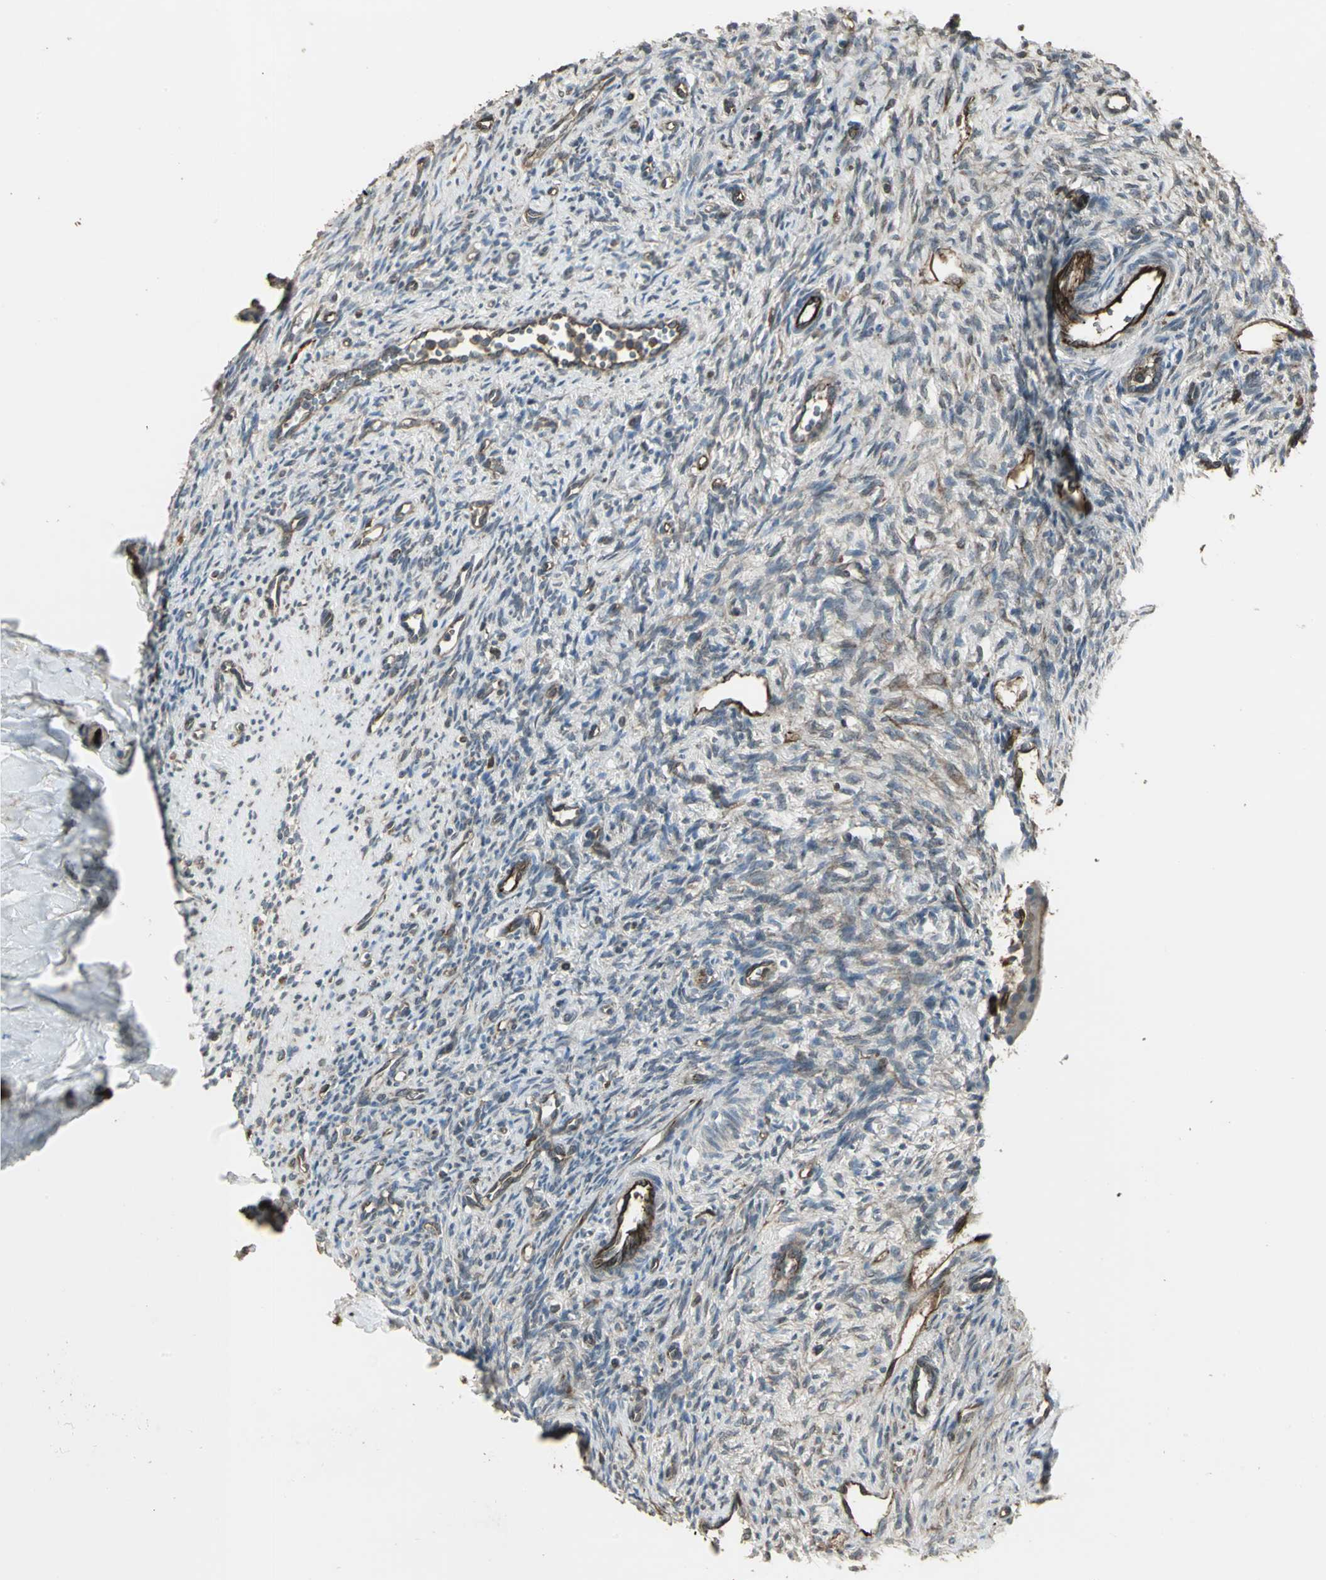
{"staining": {"intensity": "weak", "quantity": "25%-75%", "location": "cytoplasmic/membranous"}, "tissue": "ovary", "cell_type": "Ovarian stroma cells", "image_type": "normal", "snomed": [{"axis": "morphology", "description": "Normal tissue, NOS"}, {"axis": "topography", "description": "Ovary"}], "caption": "About 25%-75% of ovarian stroma cells in benign human ovary display weak cytoplasmic/membranous protein positivity as visualized by brown immunohistochemical staining.", "gene": "PRXL2B", "patient": {"sex": "female", "age": 33}}